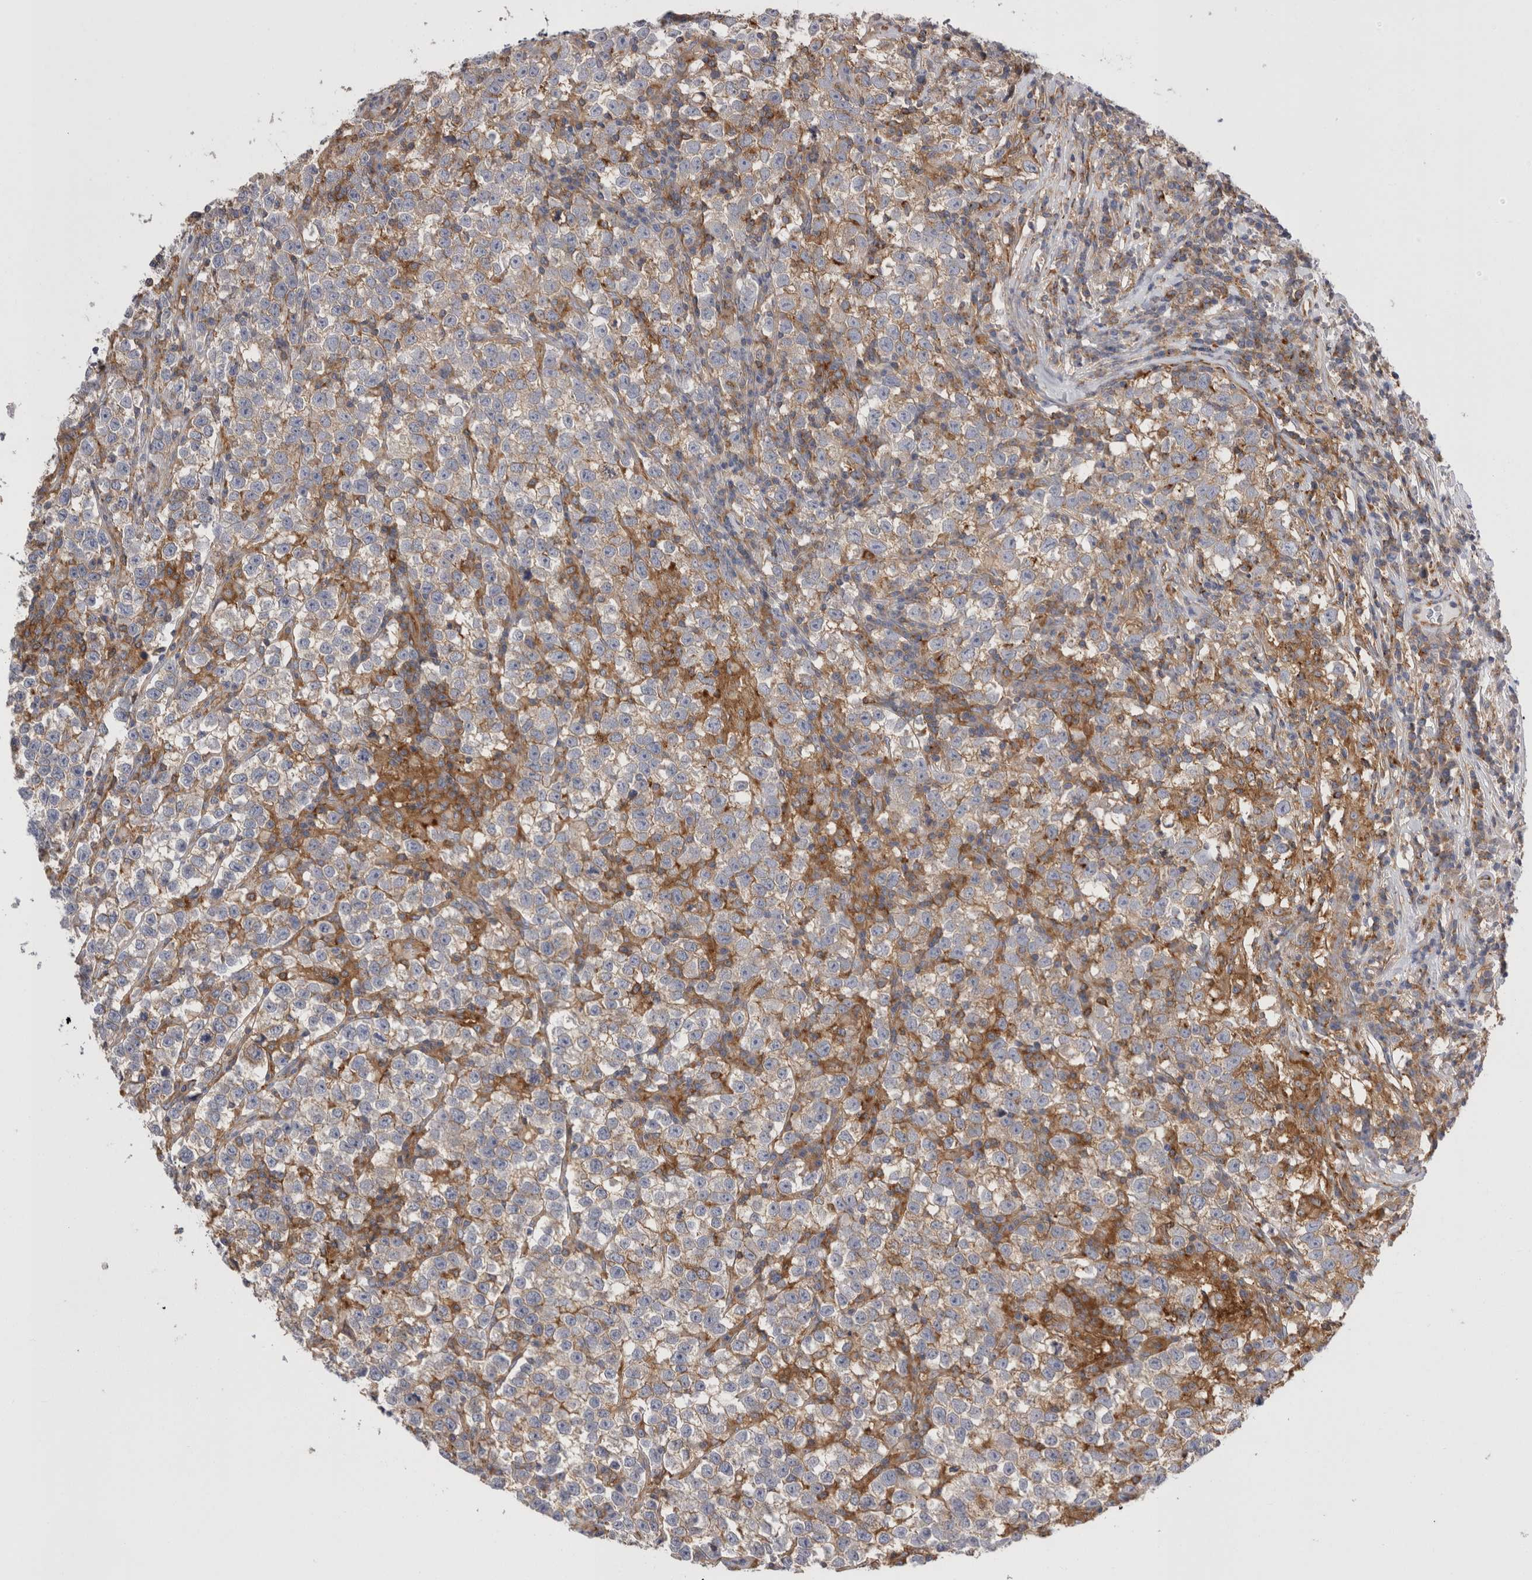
{"staining": {"intensity": "weak", "quantity": "25%-75%", "location": "cytoplasmic/membranous"}, "tissue": "testis cancer", "cell_type": "Tumor cells", "image_type": "cancer", "snomed": [{"axis": "morphology", "description": "Normal tissue, NOS"}, {"axis": "morphology", "description": "Seminoma, NOS"}, {"axis": "topography", "description": "Testis"}], "caption": "The immunohistochemical stain highlights weak cytoplasmic/membranous positivity in tumor cells of testis cancer (seminoma) tissue.", "gene": "RAB11FIP1", "patient": {"sex": "male", "age": 43}}